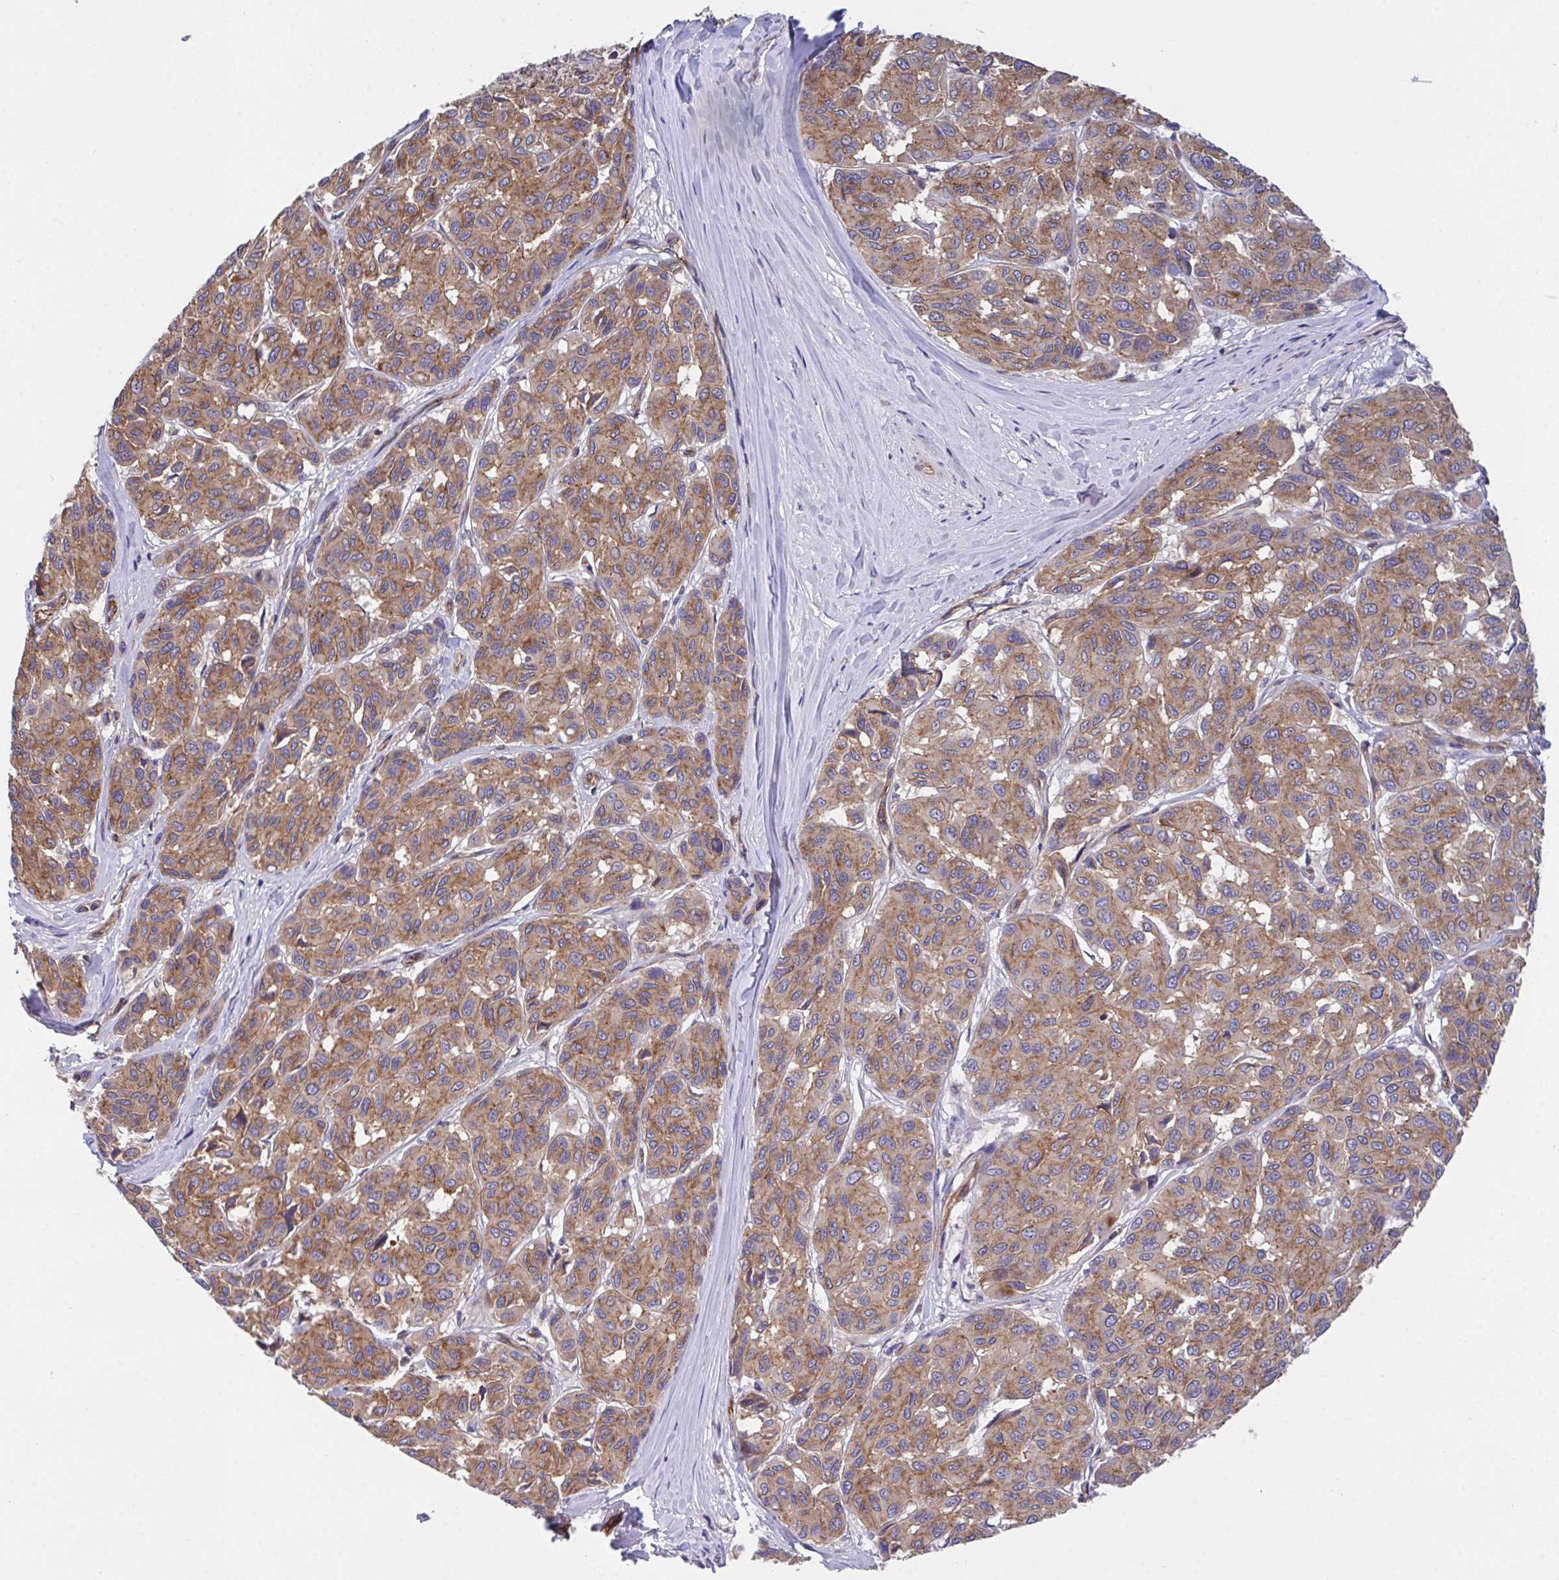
{"staining": {"intensity": "weak", "quantity": "25%-75%", "location": "cytoplasmic/membranous"}, "tissue": "melanoma", "cell_type": "Tumor cells", "image_type": "cancer", "snomed": [{"axis": "morphology", "description": "Malignant melanoma, NOS"}, {"axis": "topography", "description": "Skin"}], "caption": "IHC (DAB (3,3'-diaminobenzidine)) staining of human malignant melanoma demonstrates weak cytoplasmic/membranous protein positivity in about 25%-75% of tumor cells. (IHC, brightfield microscopy, high magnification).", "gene": "C4orf36", "patient": {"sex": "female", "age": 66}}